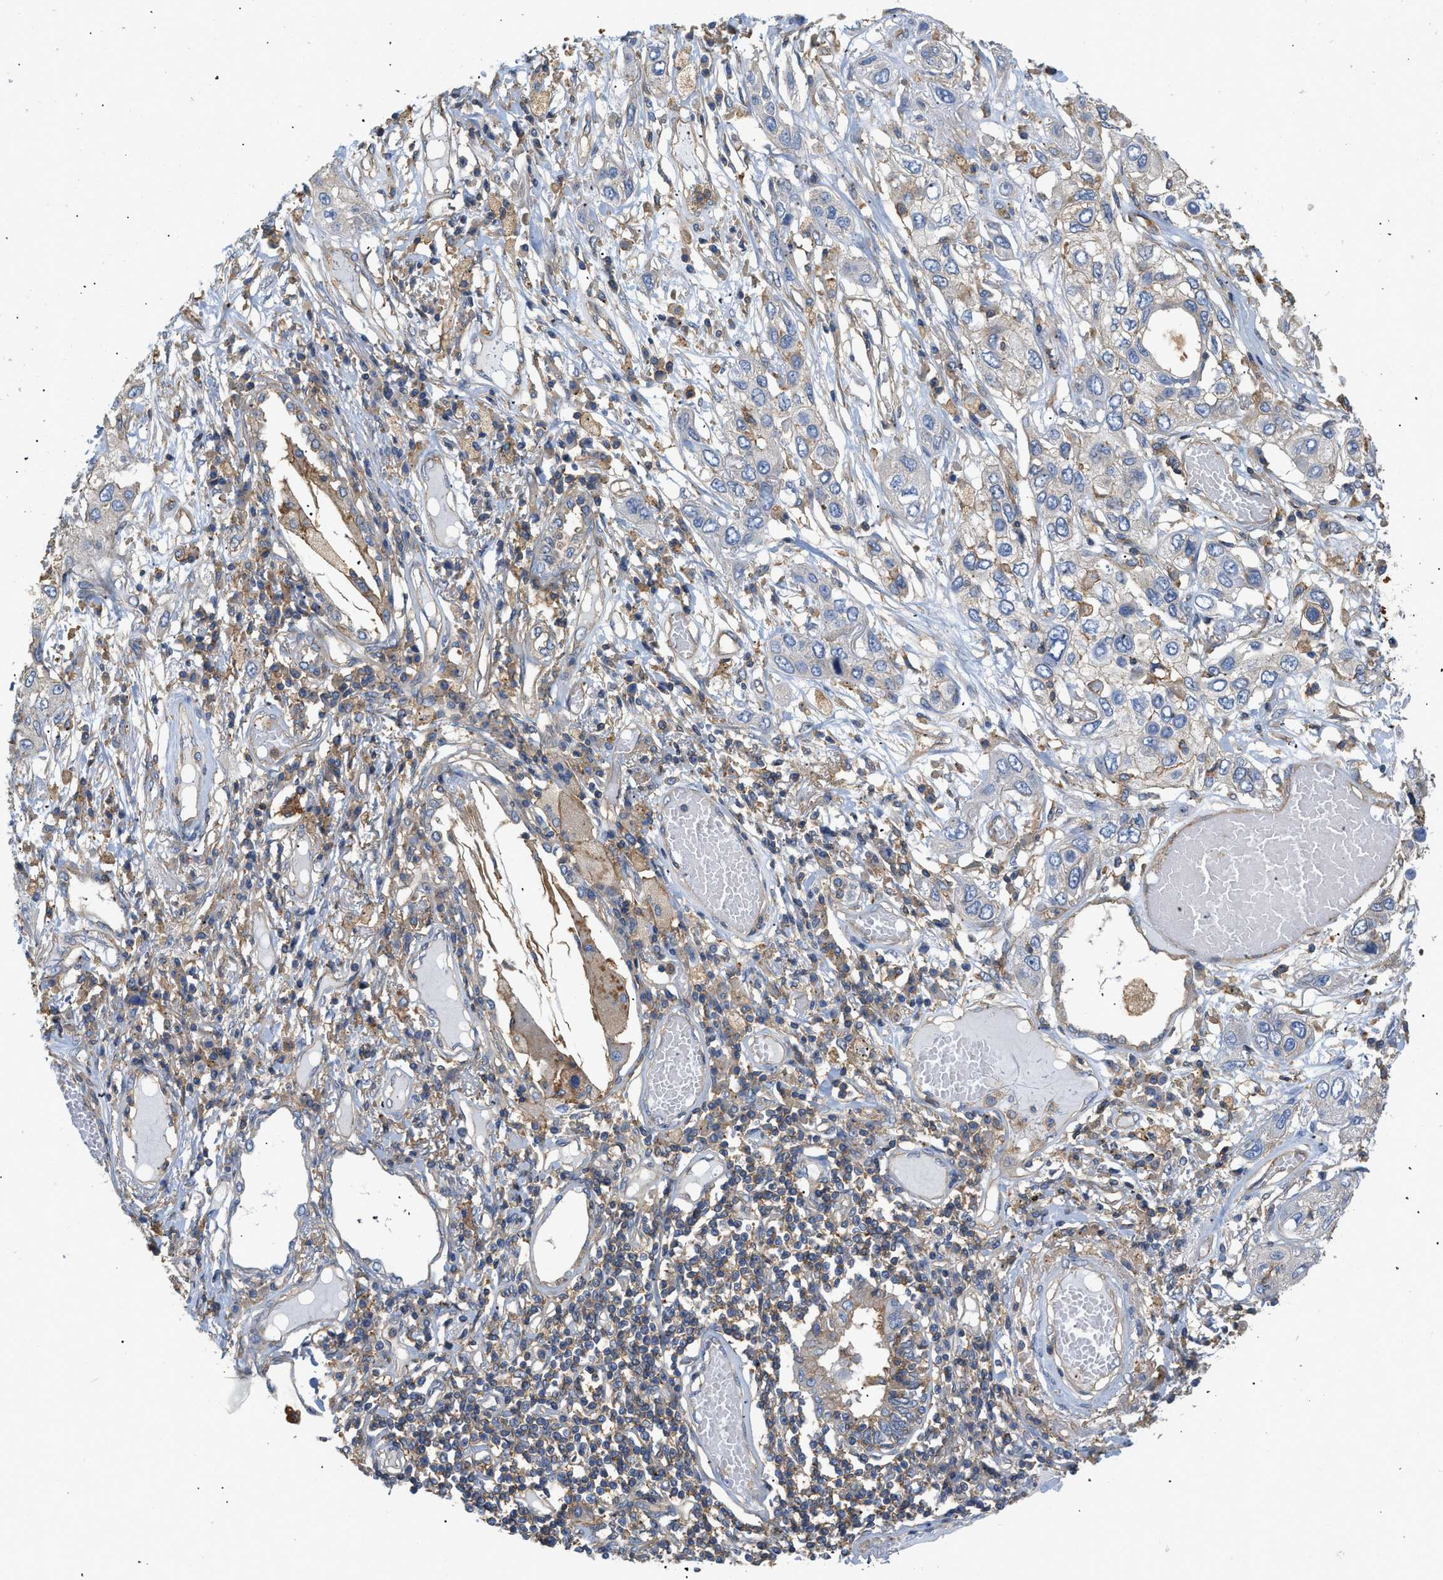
{"staining": {"intensity": "negative", "quantity": "none", "location": "none"}, "tissue": "lung cancer", "cell_type": "Tumor cells", "image_type": "cancer", "snomed": [{"axis": "morphology", "description": "Squamous cell carcinoma, NOS"}, {"axis": "topography", "description": "Lung"}], "caption": "Lung squamous cell carcinoma was stained to show a protein in brown. There is no significant positivity in tumor cells.", "gene": "GNB4", "patient": {"sex": "male", "age": 71}}